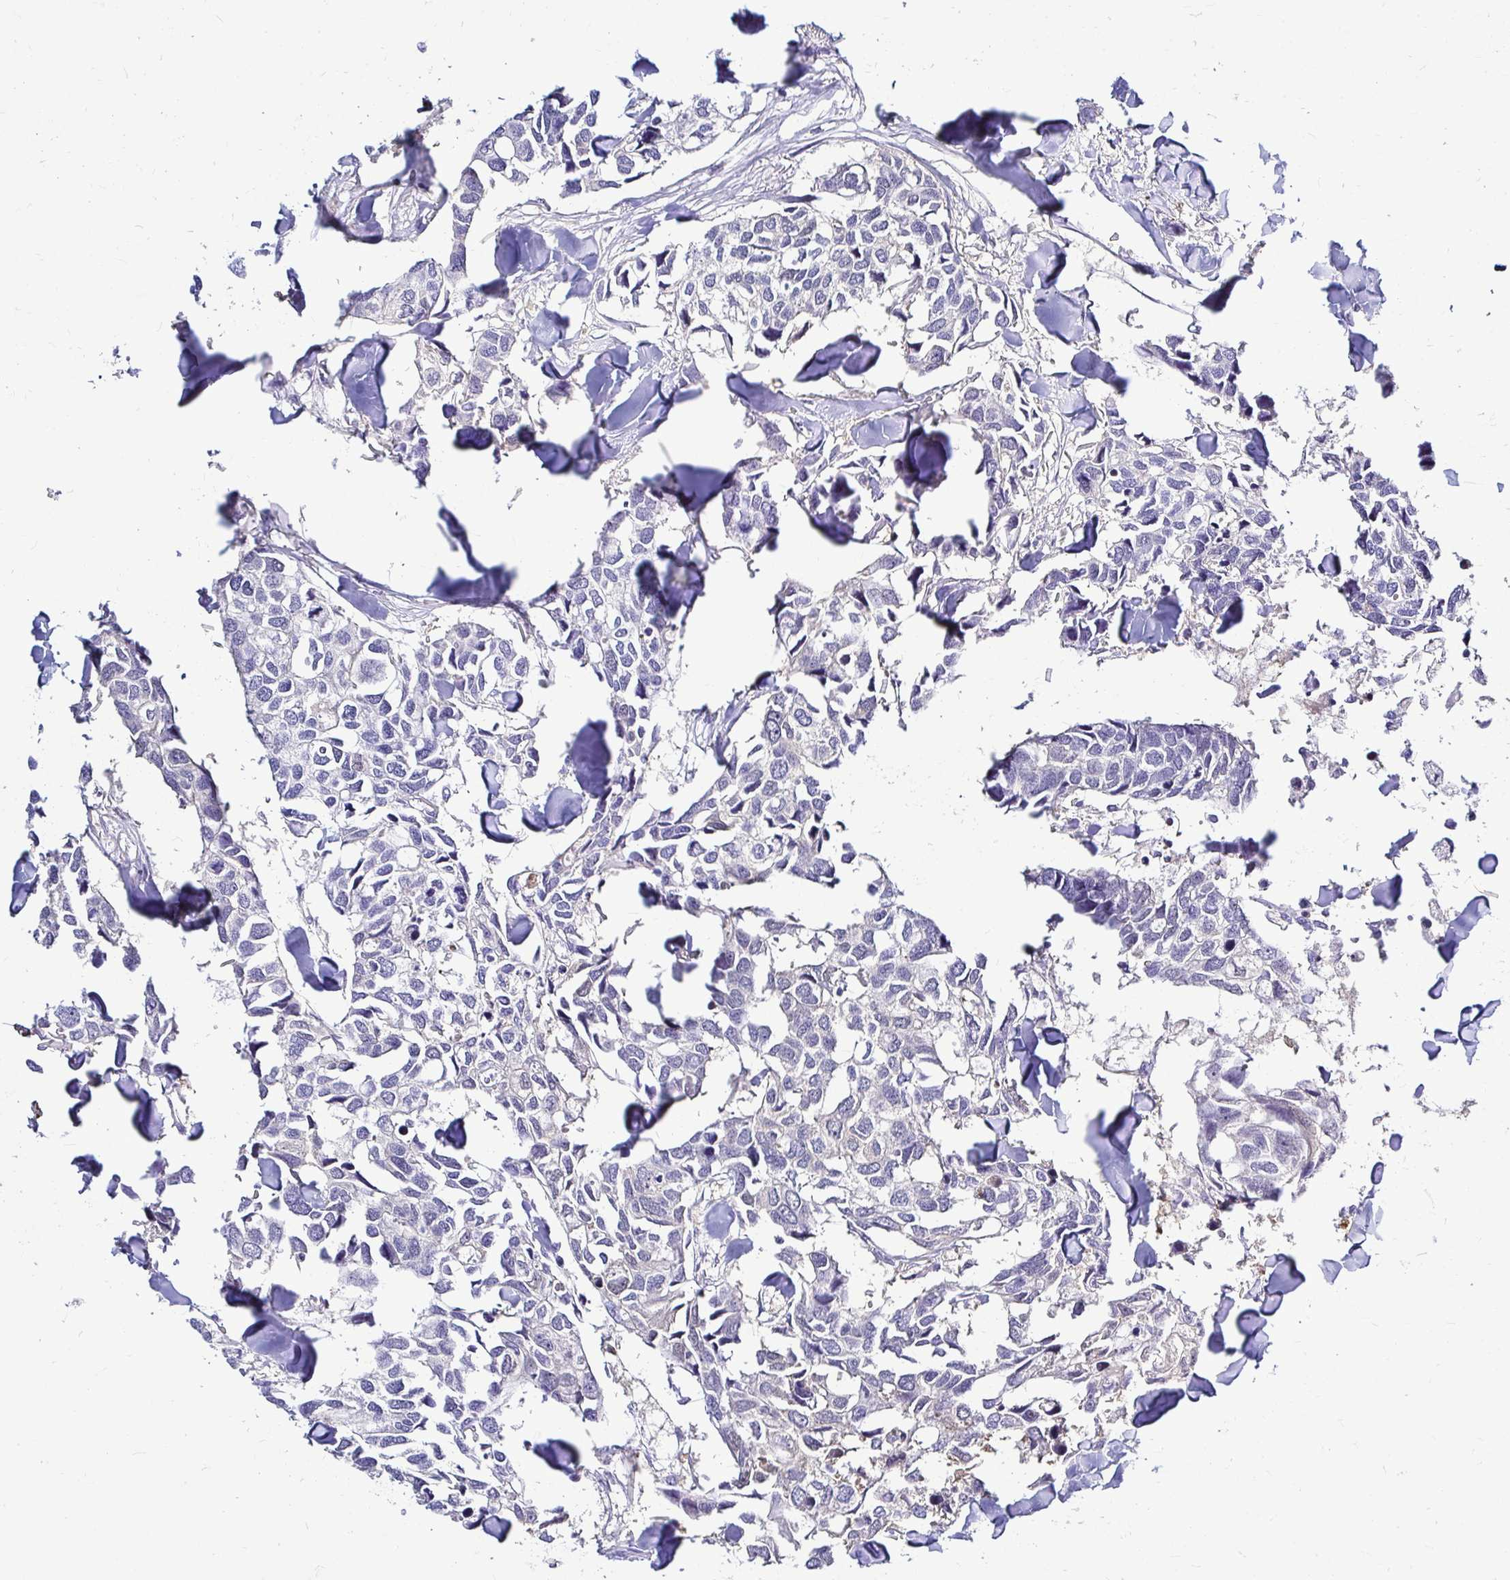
{"staining": {"intensity": "negative", "quantity": "none", "location": "none"}, "tissue": "breast cancer", "cell_type": "Tumor cells", "image_type": "cancer", "snomed": [{"axis": "morphology", "description": "Duct carcinoma"}, {"axis": "topography", "description": "Breast"}], "caption": "A high-resolution image shows IHC staining of breast invasive ductal carcinoma, which shows no significant expression in tumor cells.", "gene": "IDH1", "patient": {"sex": "female", "age": 83}}